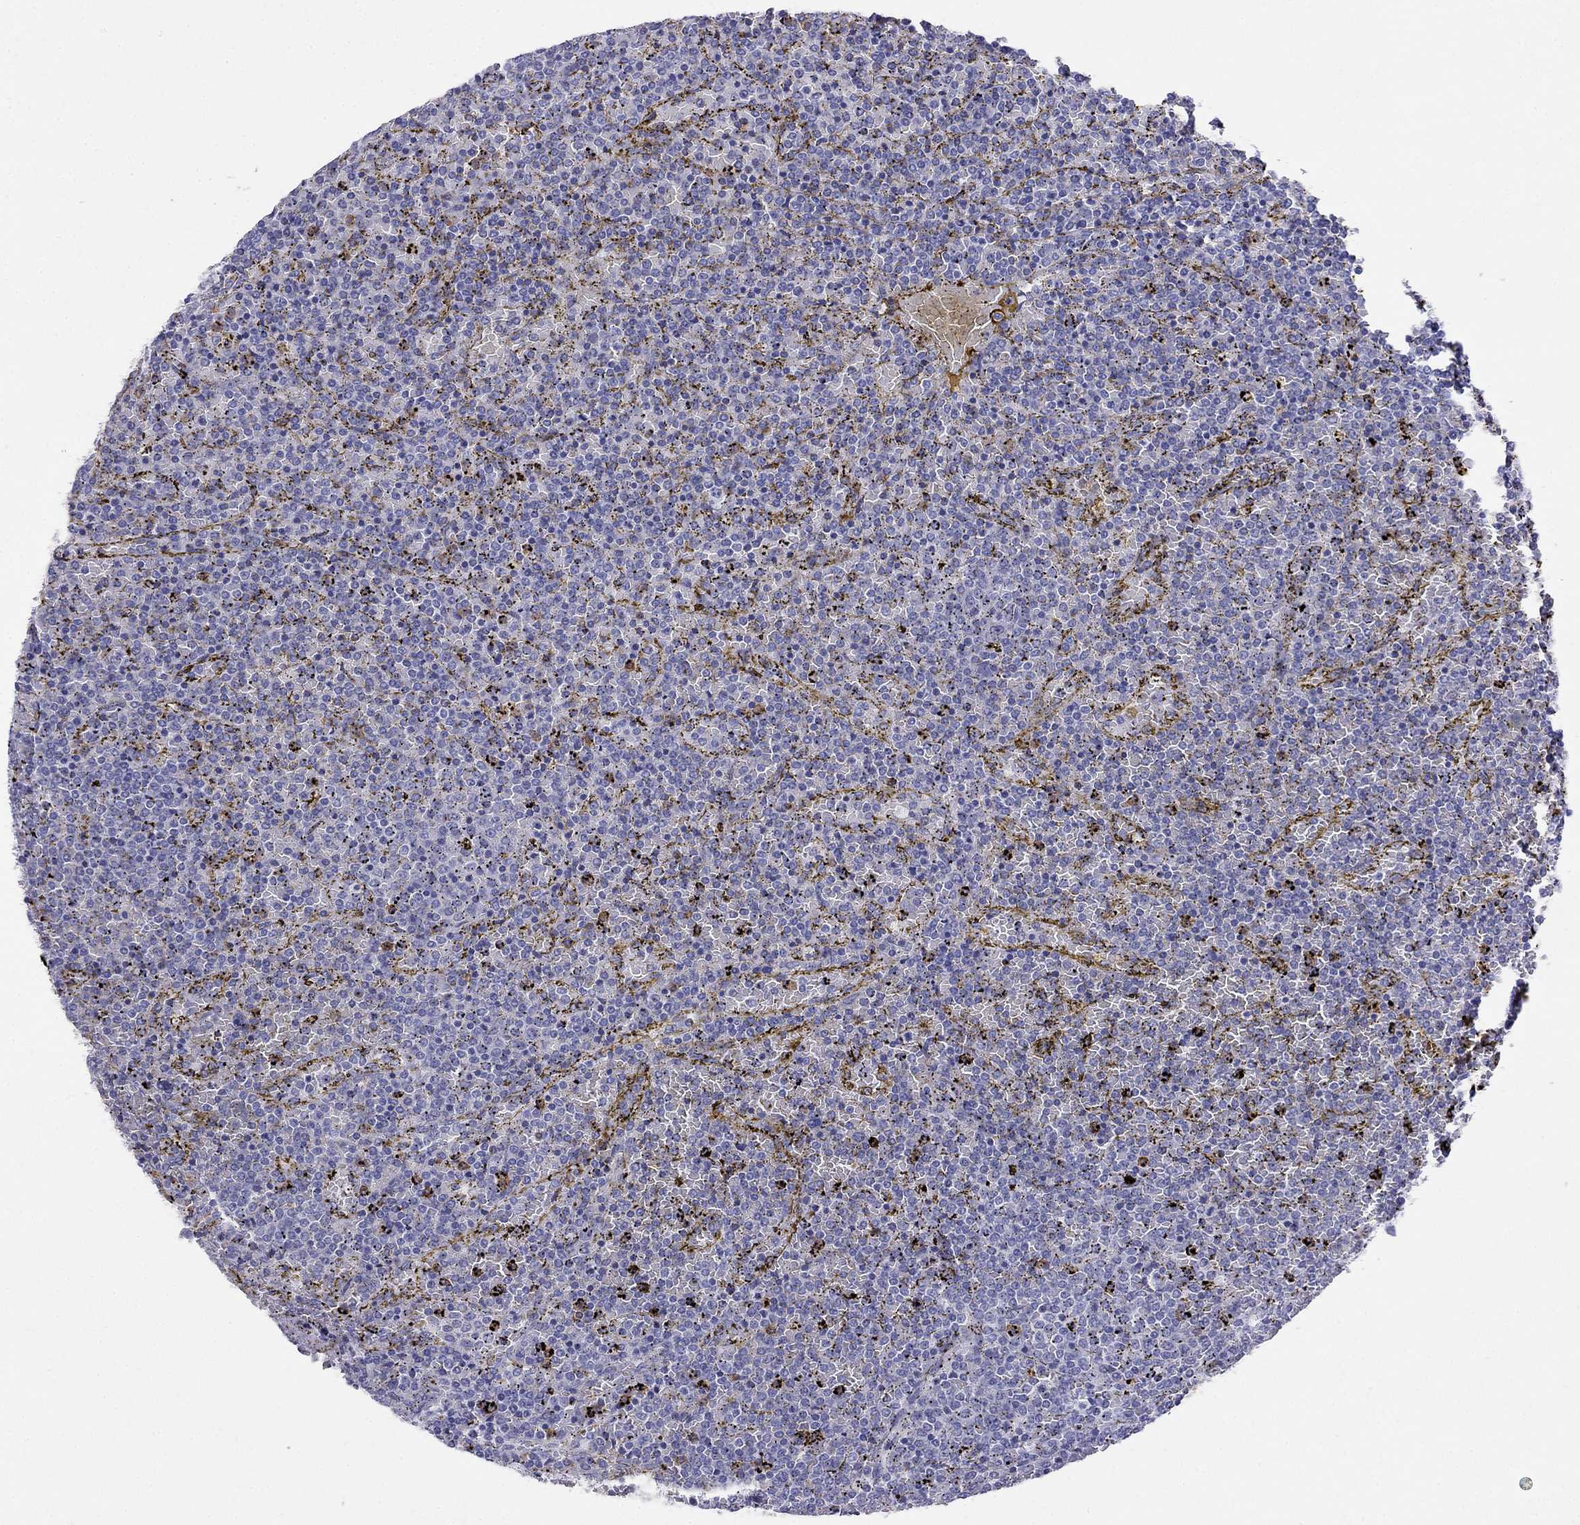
{"staining": {"intensity": "negative", "quantity": "none", "location": "none"}, "tissue": "lymphoma", "cell_type": "Tumor cells", "image_type": "cancer", "snomed": [{"axis": "morphology", "description": "Malignant lymphoma, non-Hodgkin's type, Low grade"}, {"axis": "topography", "description": "Spleen"}], "caption": "Micrograph shows no protein staining in tumor cells of lymphoma tissue.", "gene": "PPP1R36", "patient": {"sex": "female", "age": 77}}